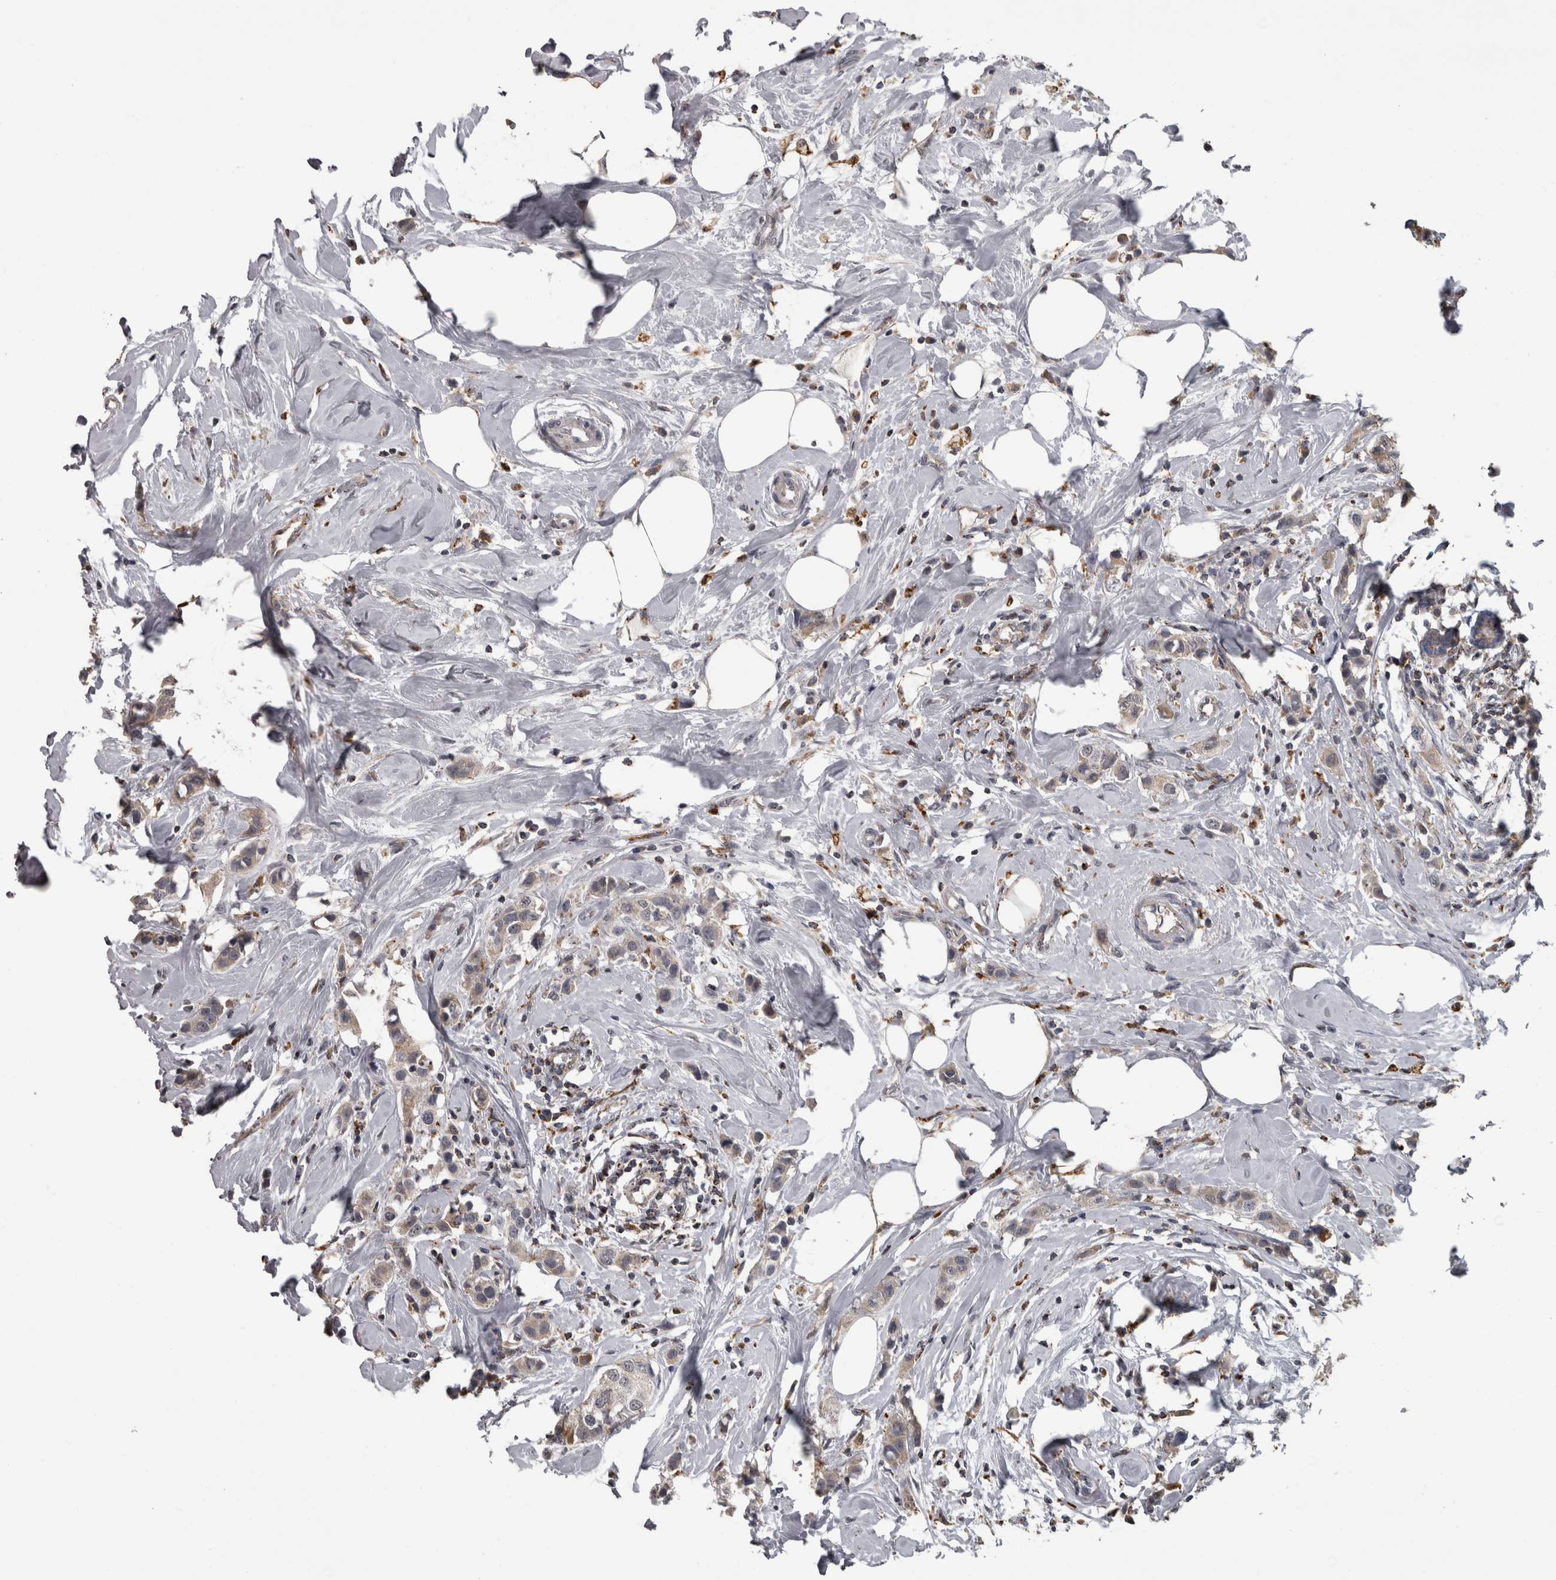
{"staining": {"intensity": "weak", "quantity": ">75%", "location": "cytoplasmic/membranous"}, "tissue": "breast cancer", "cell_type": "Tumor cells", "image_type": "cancer", "snomed": [{"axis": "morphology", "description": "Normal tissue, NOS"}, {"axis": "morphology", "description": "Duct carcinoma"}, {"axis": "topography", "description": "Breast"}], "caption": "IHC (DAB (3,3'-diaminobenzidine)) staining of infiltrating ductal carcinoma (breast) exhibits weak cytoplasmic/membranous protein staining in approximately >75% of tumor cells.", "gene": "NAAA", "patient": {"sex": "female", "age": 50}}